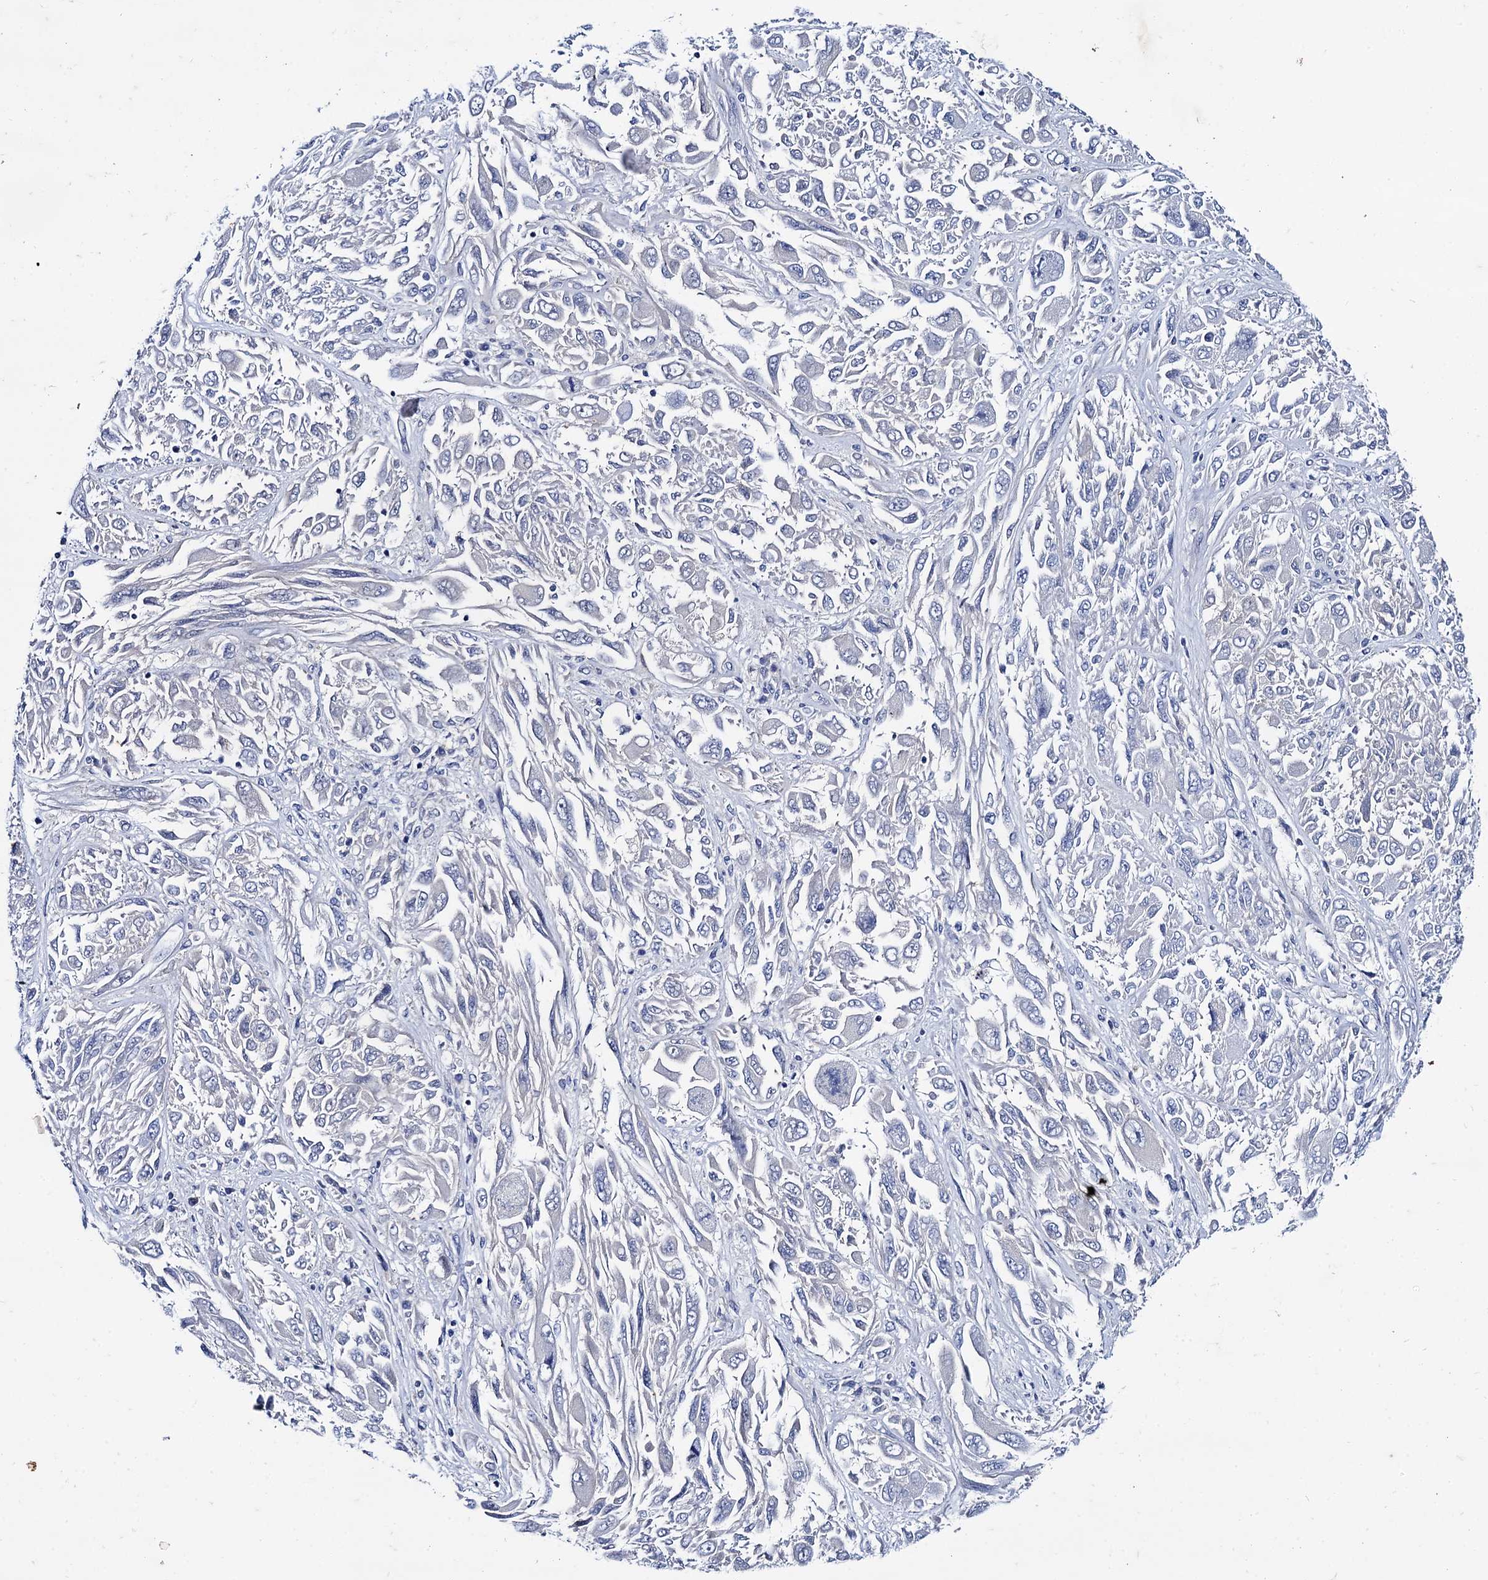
{"staining": {"intensity": "negative", "quantity": "none", "location": "none"}, "tissue": "melanoma", "cell_type": "Tumor cells", "image_type": "cancer", "snomed": [{"axis": "morphology", "description": "Malignant melanoma, NOS"}, {"axis": "topography", "description": "Skin"}], "caption": "Micrograph shows no protein expression in tumor cells of malignant melanoma tissue.", "gene": "TMEM72", "patient": {"sex": "female", "age": 91}}